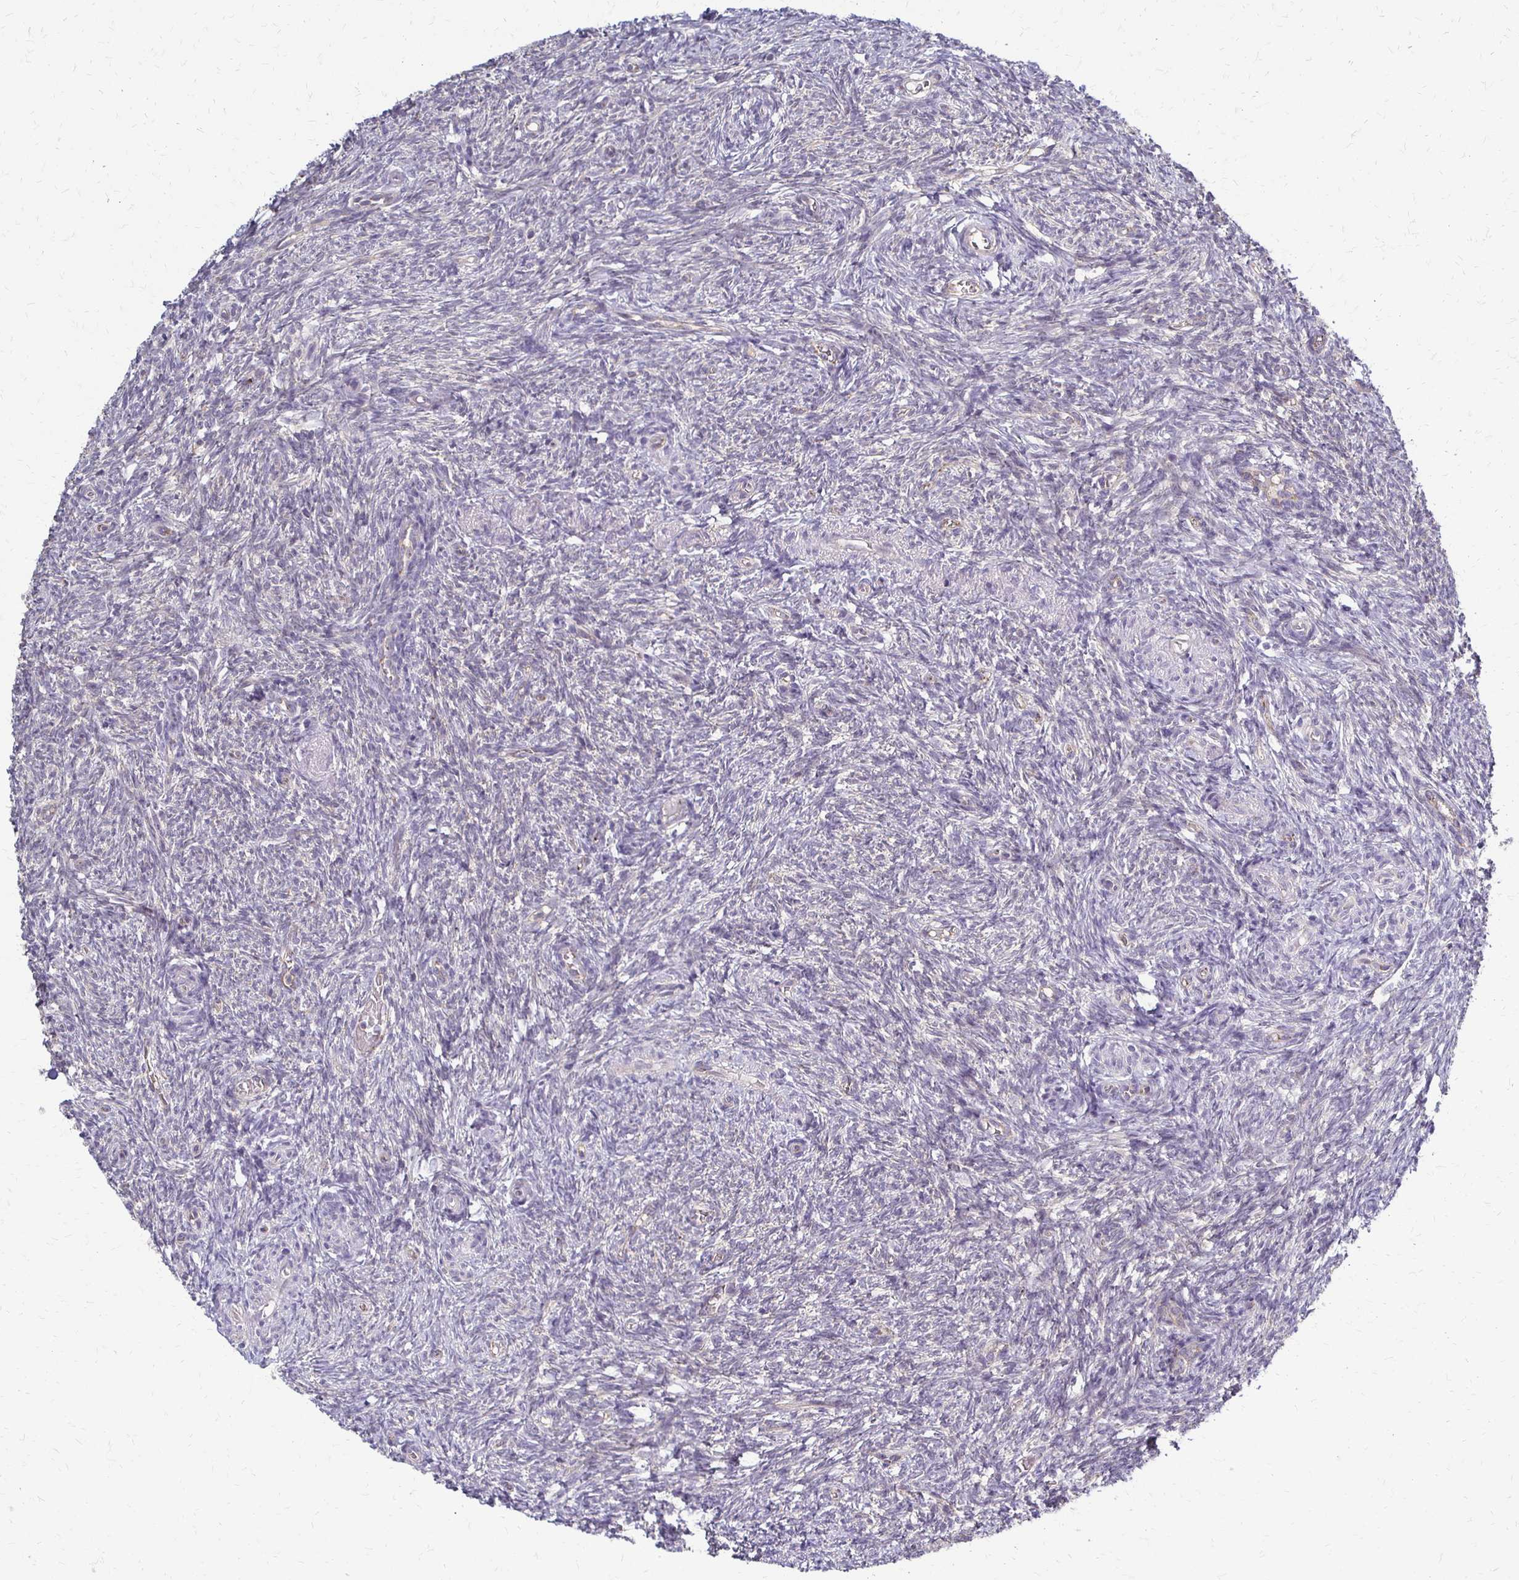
{"staining": {"intensity": "weak", "quantity": ">75%", "location": "cytoplasmic/membranous"}, "tissue": "ovary", "cell_type": "Follicle cells", "image_type": "normal", "snomed": [{"axis": "morphology", "description": "Normal tissue, NOS"}, {"axis": "topography", "description": "Ovary"}], "caption": "The photomicrograph exhibits a brown stain indicating the presence of a protein in the cytoplasmic/membranous of follicle cells in ovary. Using DAB (3,3'-diaminobenzidine) (brown) and hematoxylin (blue) stains, captured at high magnification using brightfield microscopy.", "gene": "SLC9A9", "patient": {"sex": "female", "age": 39}}